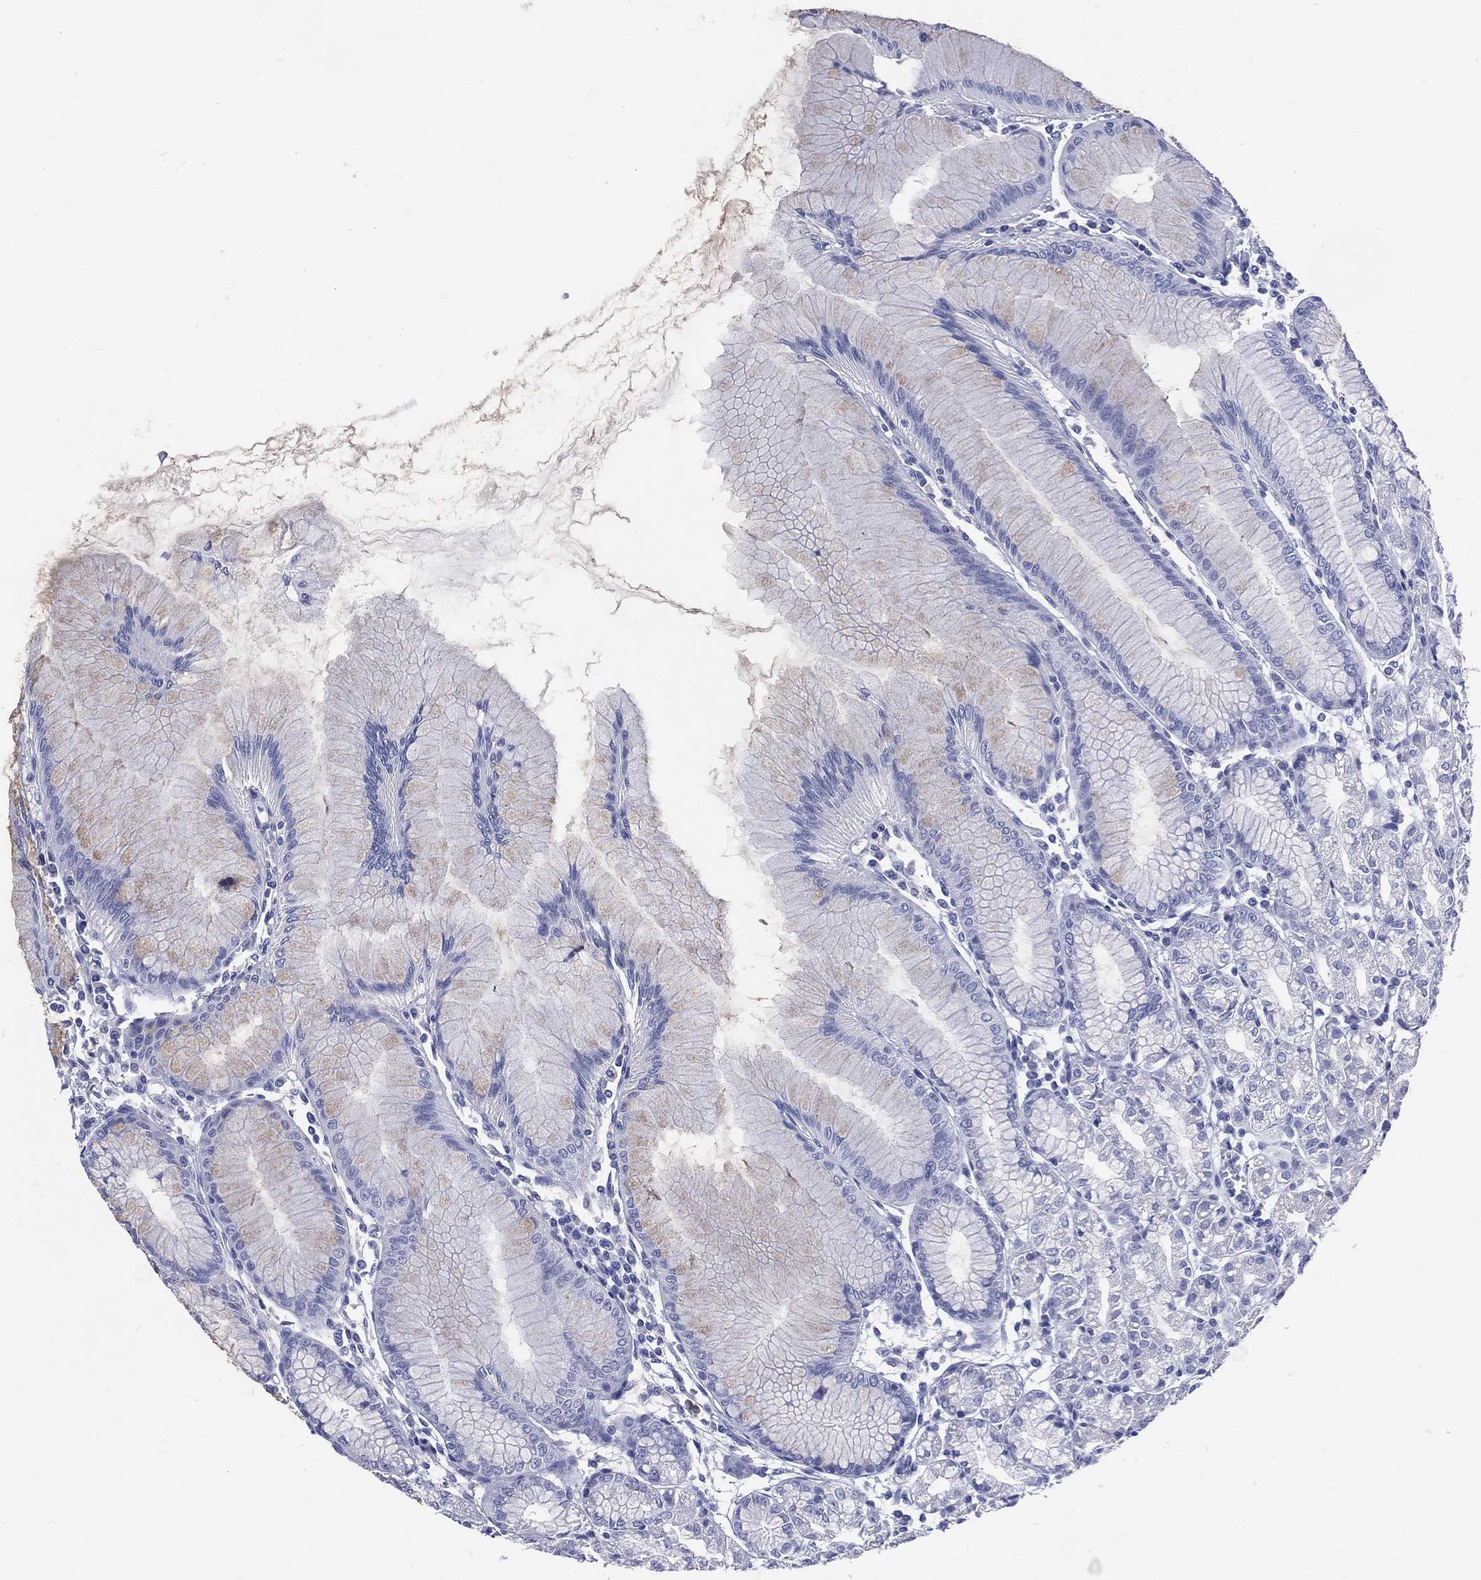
{"staining": {"intensity": "negative", "quantity": "none", "location": "none"}, "tissue": "stomach", "cell_type": "Glandular cells", "image_type": "normal", "snomed": [{"axis": "morphology", "description": "Normal tissue, NOS"}, {"axis": "topography", "description": "Stomach"}], "caption": "IHC of normal human stomach reveals no staining in glandular cells.", "gene": "CYLC1", "patient": {"sex": "female", "age": 57}}